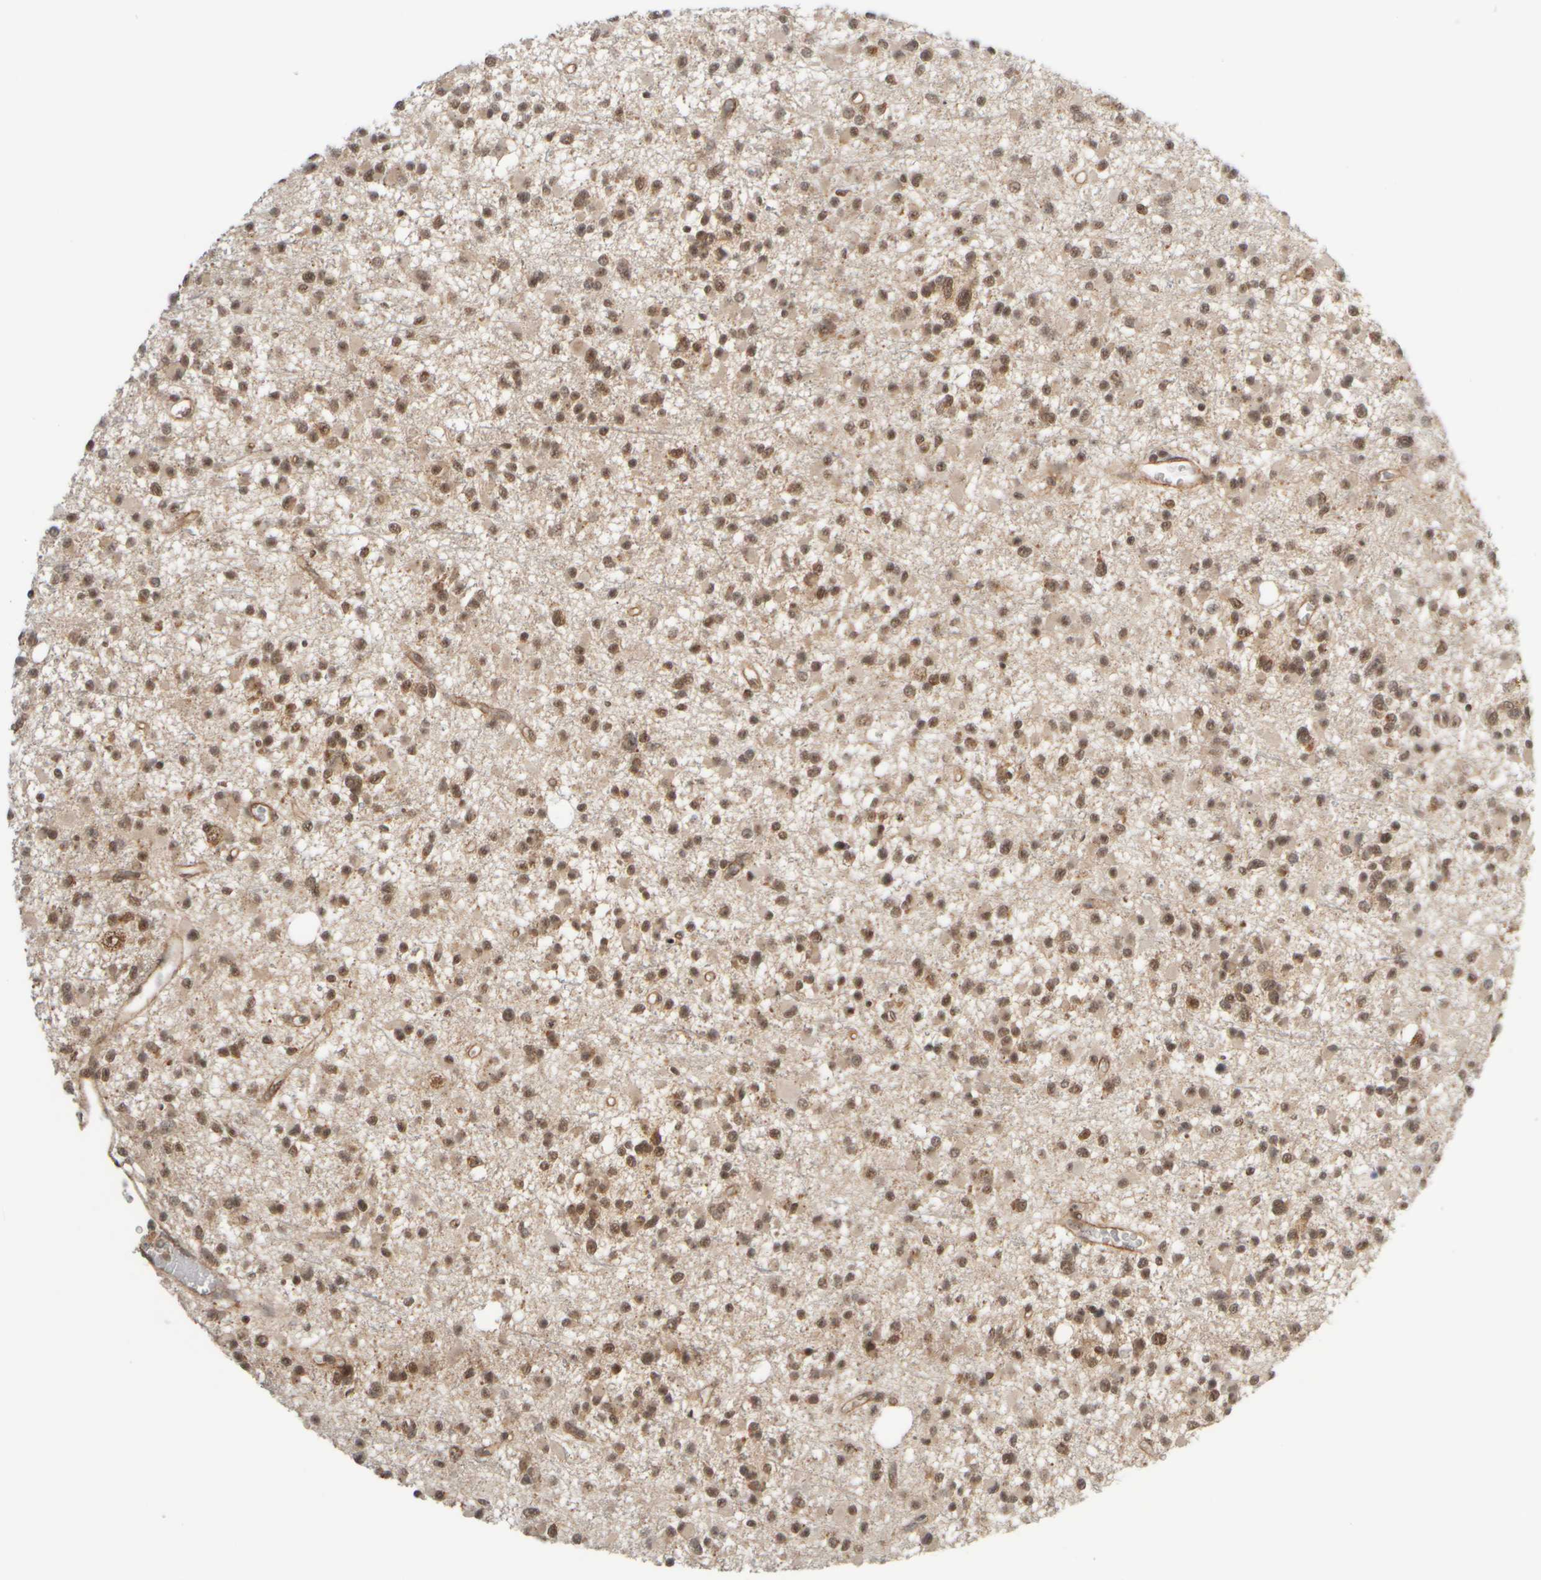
{"staining": {"intensity": "weak", "quantity": ">75%", "location": "nuclear"}, "tissue": "glioma", "cell_type": "Tumor cells", "image_type": "cancer", "snomed": [{"axis": "morphology", "description": "Glioma, malignant, Low grade"}, {"axis": "topography", "description": "Brain"}], "caption": "There is low levels of weak nuclear expression in tumor cells of glioma, as demonstrated by immunohistochemical staining (brown color).", "gene": "SYNRG", "patient": {"sex": "female", "age": 22}}